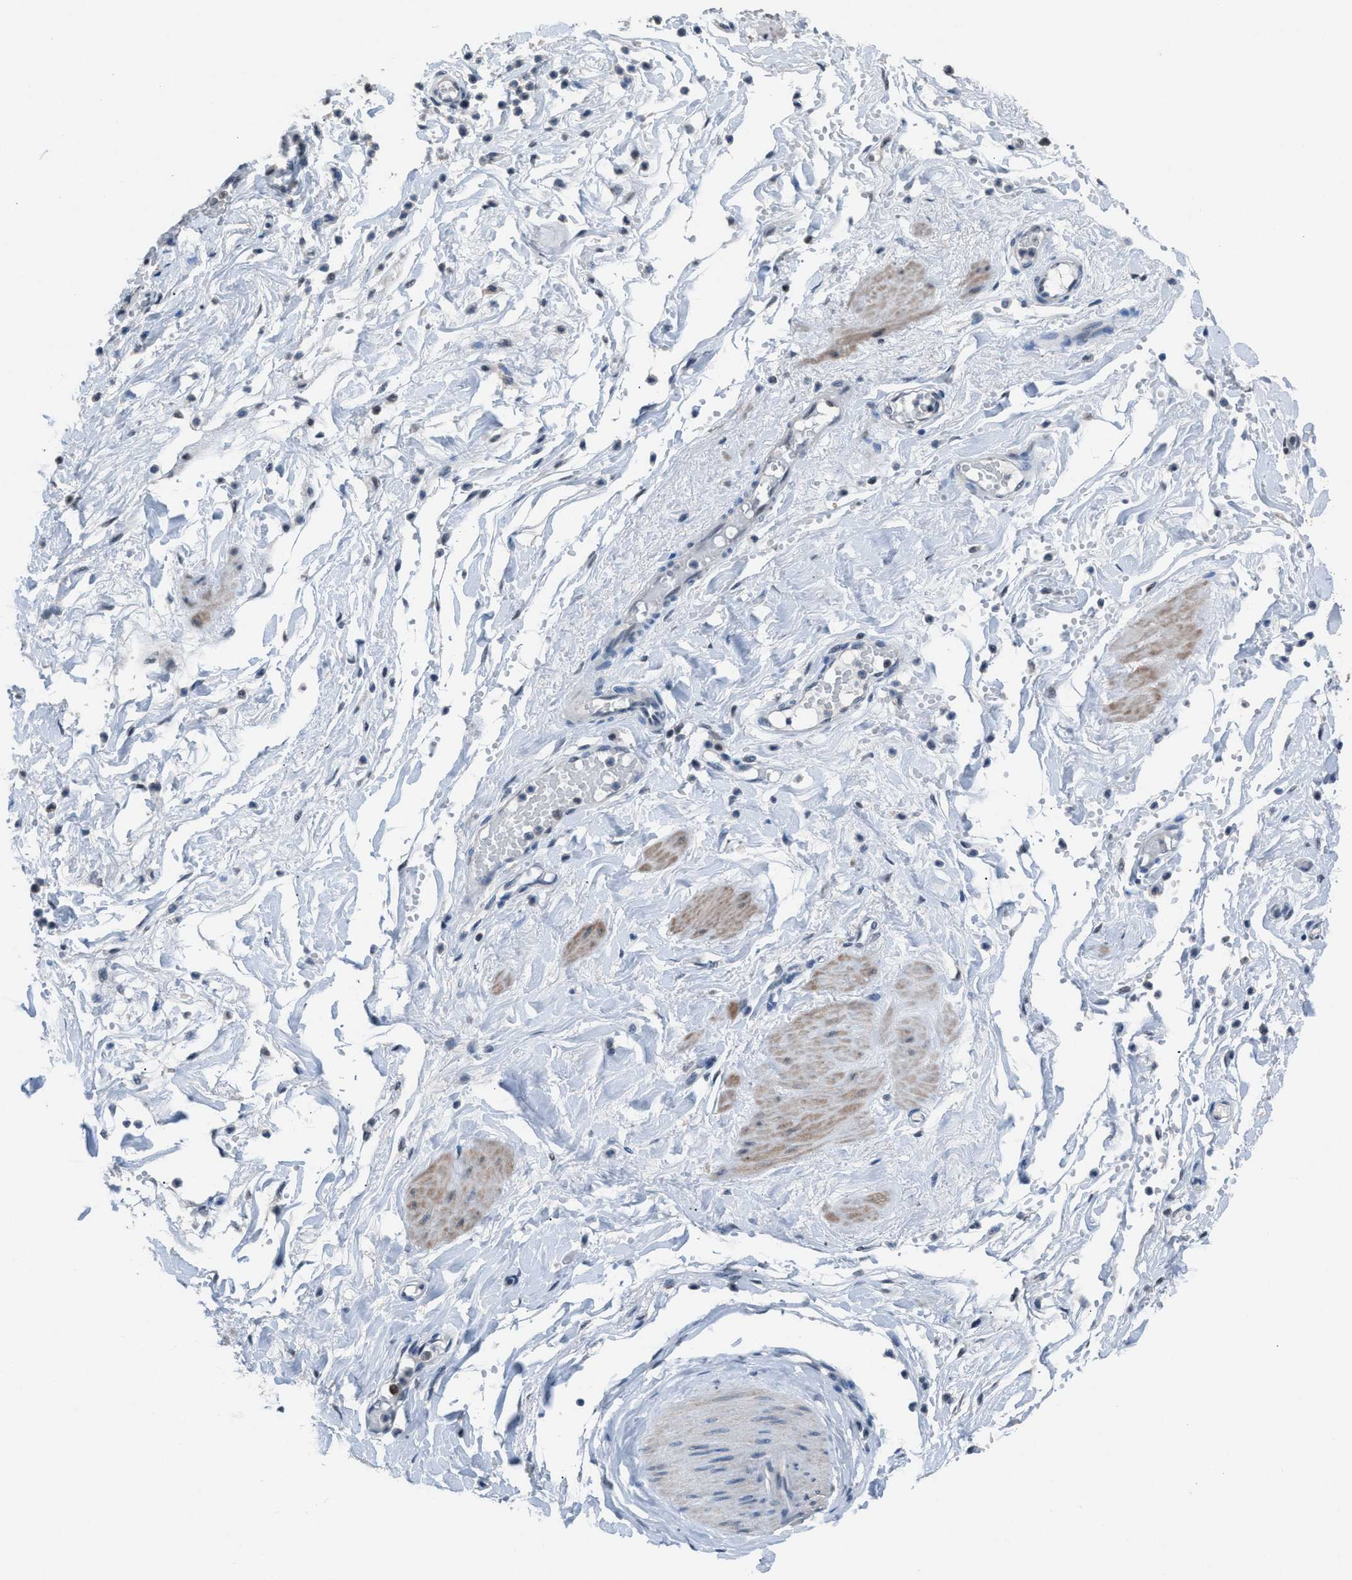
{"staining": {"intensity": "weak", "quantity": ">75%", "location": "cytoplasmic/membranous,nuclear"}, "tissue": "adipose tissue", "cell_type": "Adipocytes", "image_type": "normal", "snomed": [{"axis": "morphology", "description": "Normal tissue, NOS"}, {"axis": "topography", "description": "Soft tissue"}], "caption": "Weak cytoplasmic/membranous,nuclear protein staining is present in about >75% of adipocytes in adipose tissue.", "gene": "ZNF276", "patient": {"sex": "male", "age": 72}}